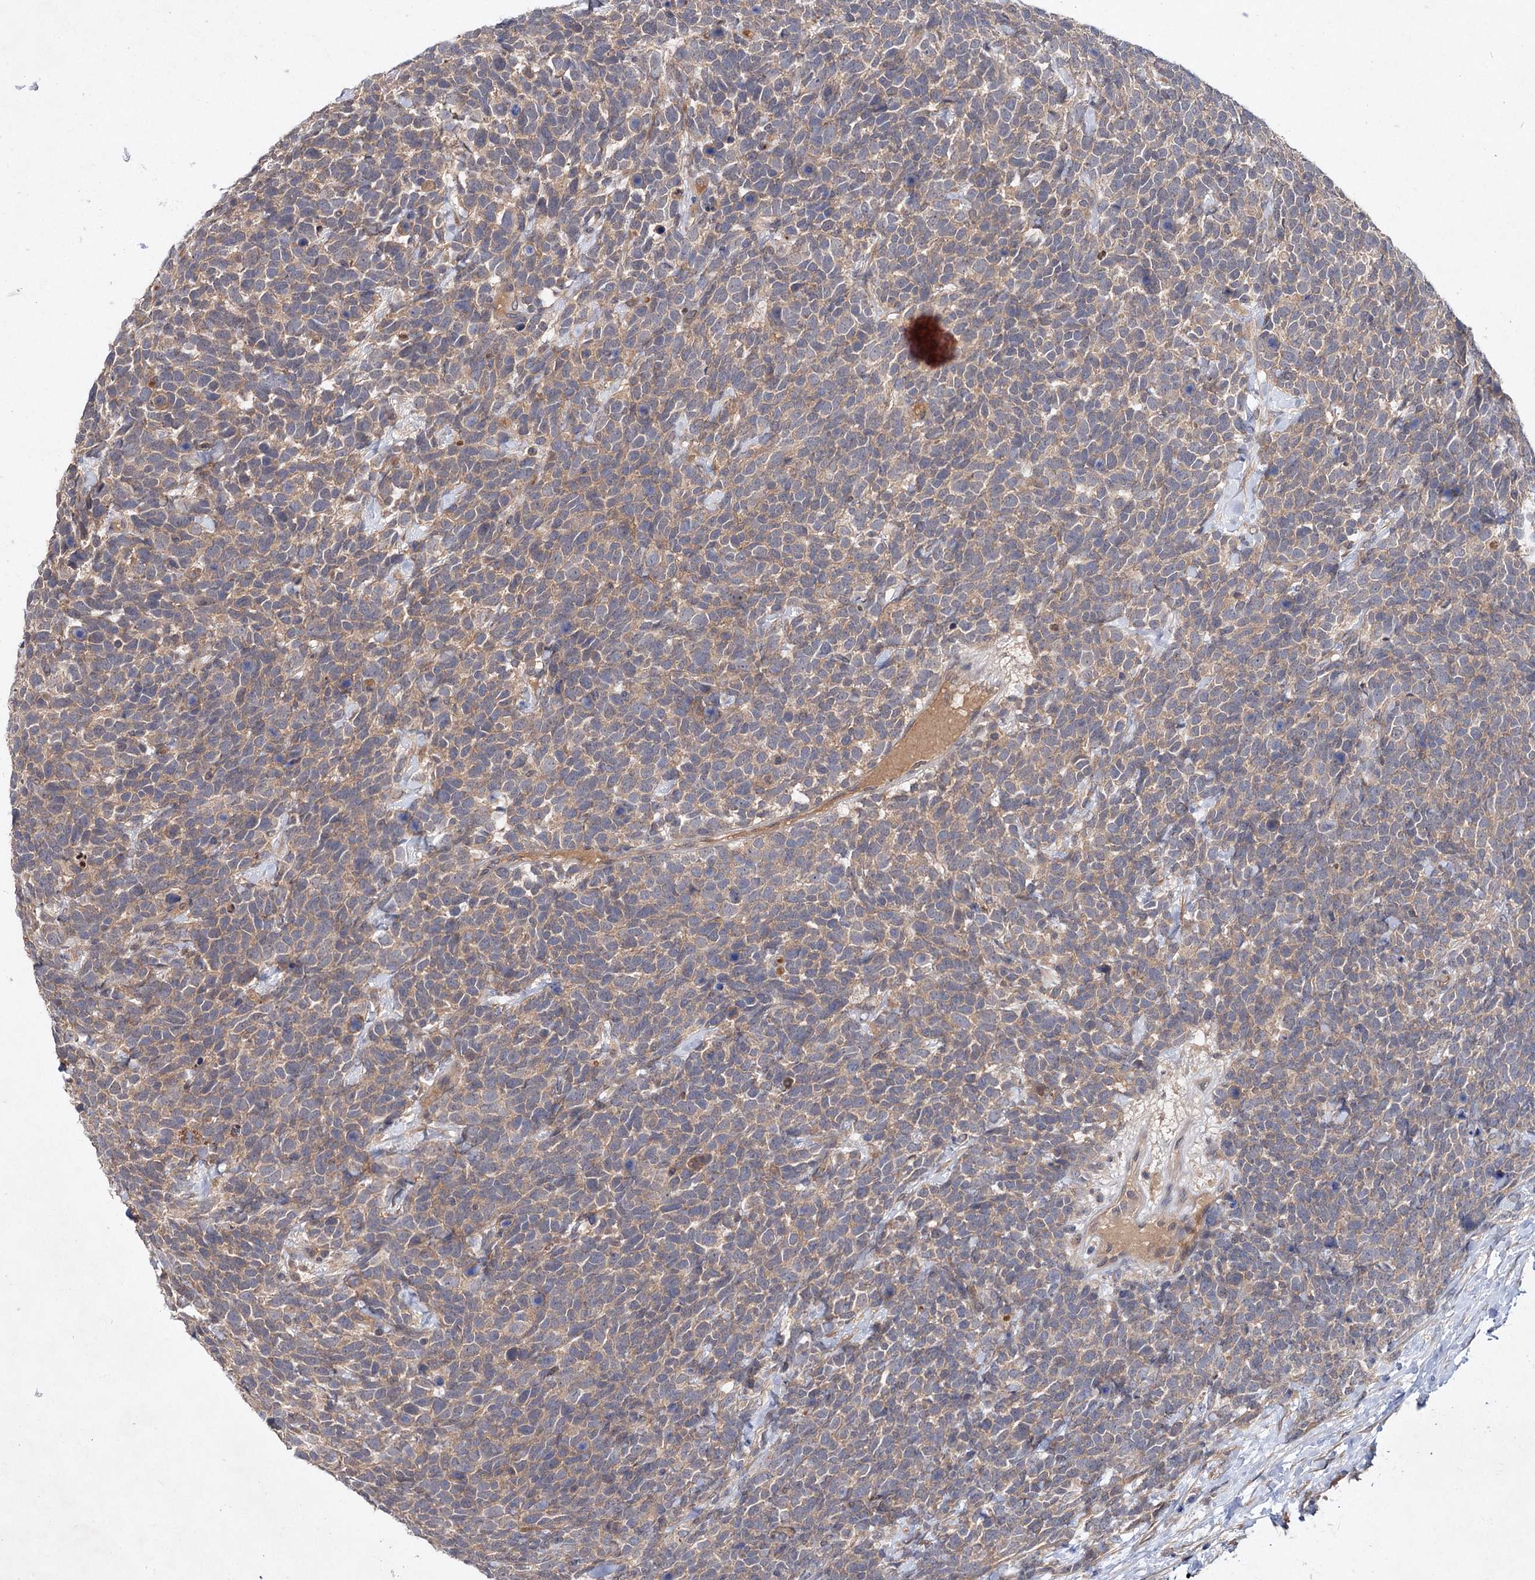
{"staining": {"intensity": "weak", "quantity": ">75%", "location": "cytoplasmic/membranous"}, "tissue": "urothelial cancer", "cell_type": "Tumor cells", "image_type": "cancer", "snomed": [{"axis": "morphology", "description": "Urothelial carcinoma, High grade"}, {"axis": "topography", "description": "Urinary bladder"}], "caption": "Tumor cells display low levels of weak cytoplasmic/membranous staining in about >75% of cells in urothelial carcinoma (high-grade).", "gene": "NUDCD2", "patient": {"sex": "female", "age": 82}}